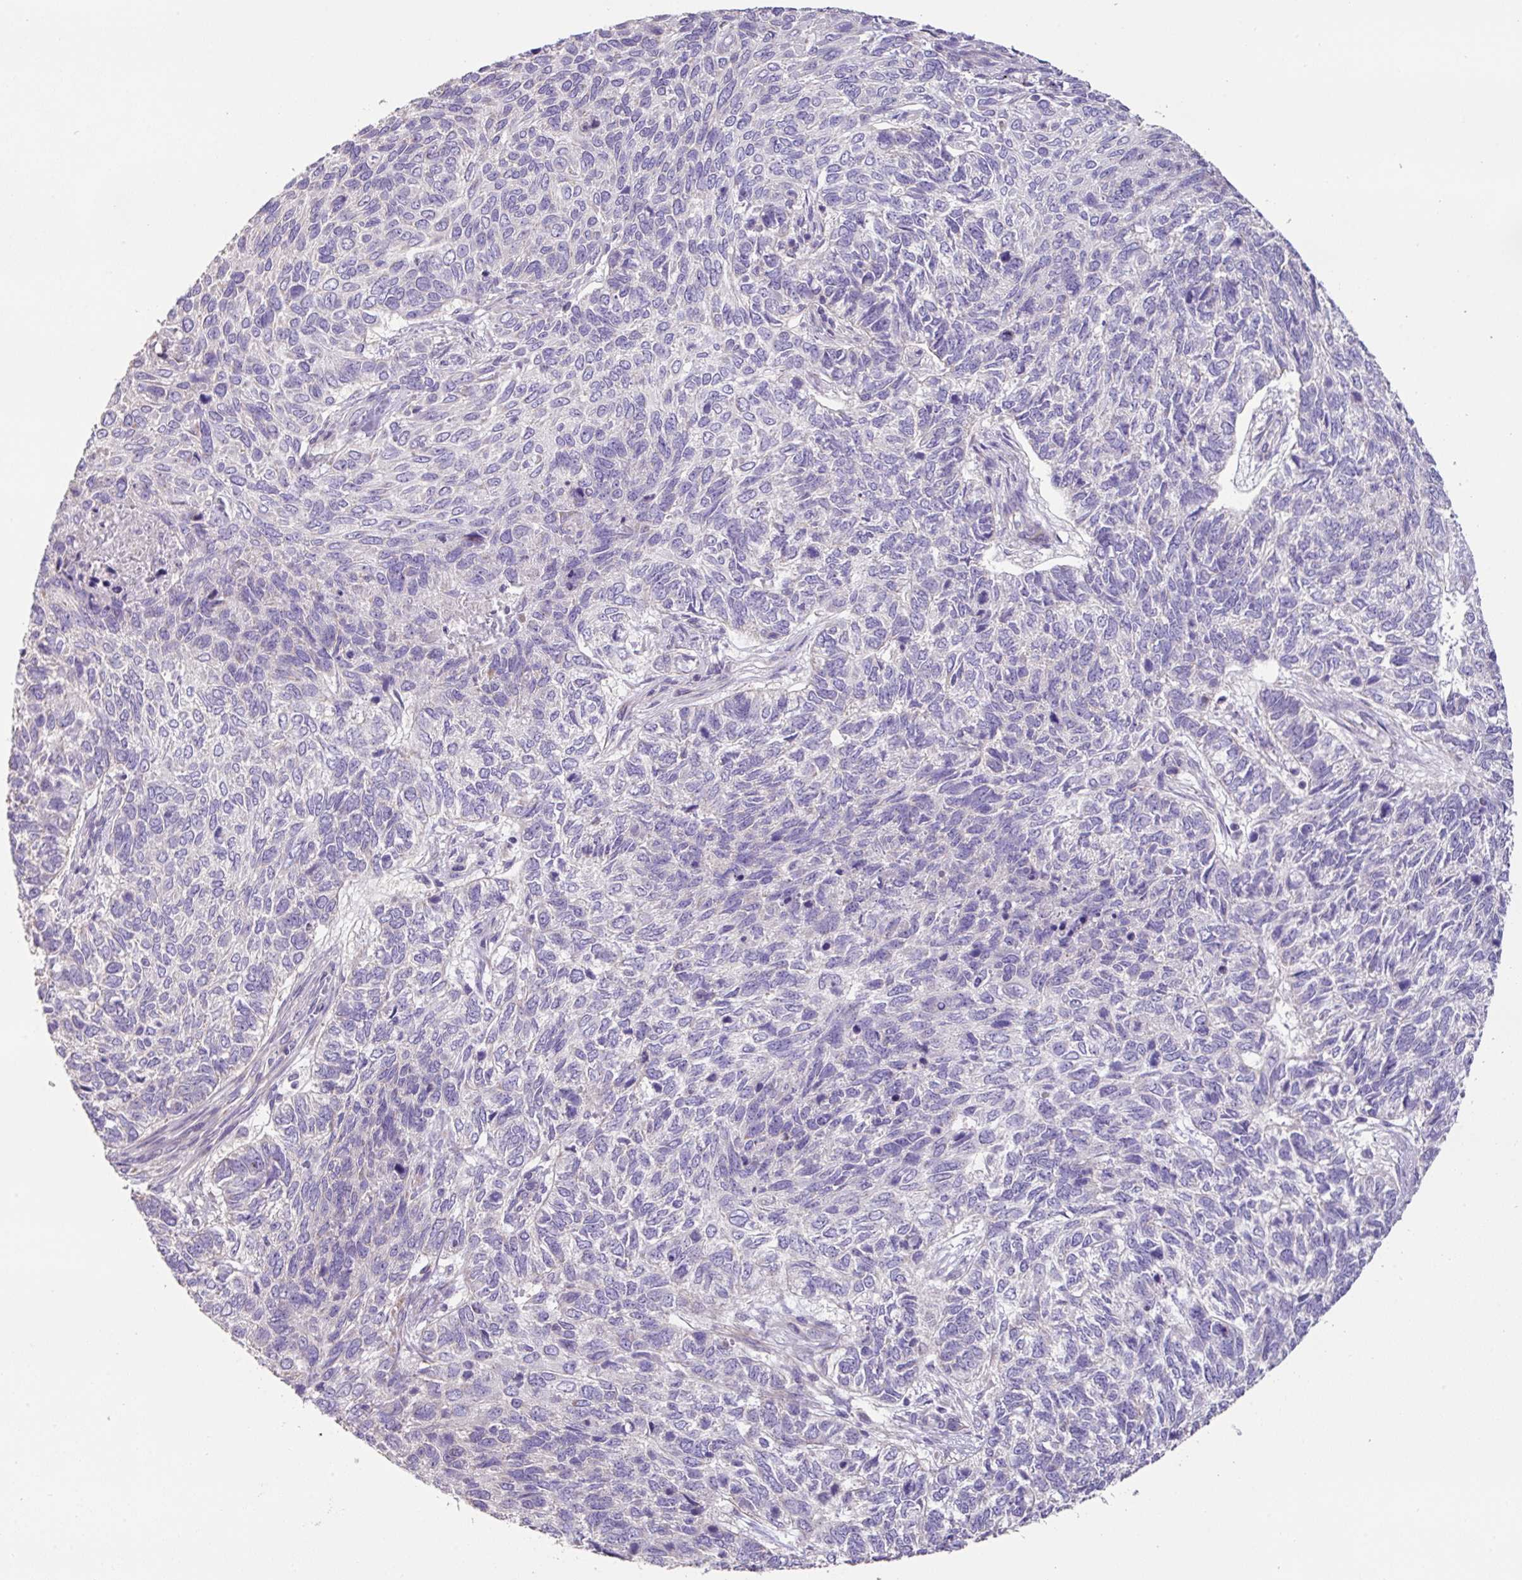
{"staining": {"intensity": "negative", "quantity": "none", "location": "none"}, "tissue": "skin cancer", "cell_type": "Tumor cells", "image_type": "cancer", "snomed": [{"axis": "morphology", "description": "Basal cell carcinoma"}, {"axis": "topography", "description": "Skin"}], "caption": "This is an immunohistochemistry histopathology image of human skin cancer. There is no expression in tumor cells.", "gene": "MRRF", "patient": {"sex": "female", "age": 65}}